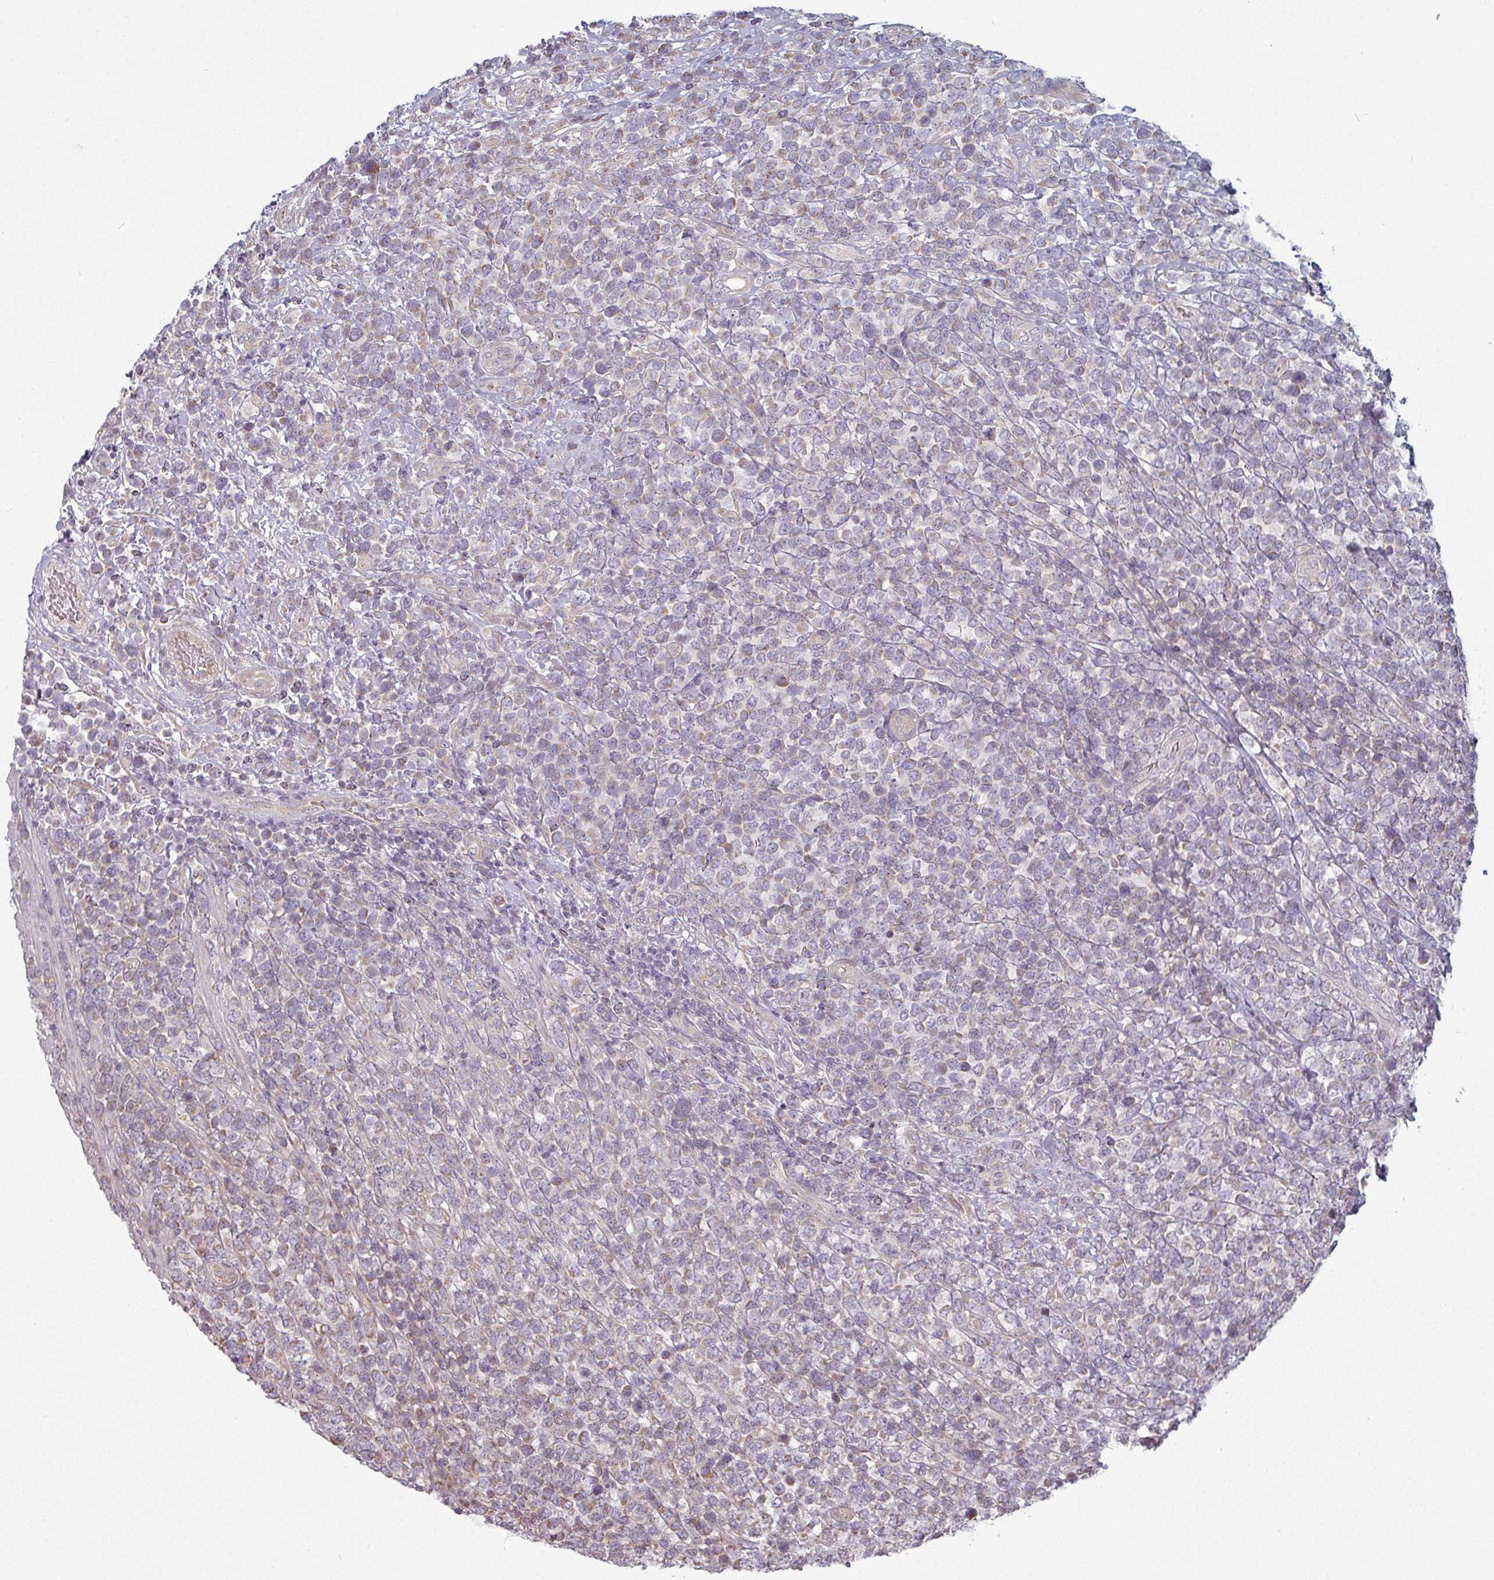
{"staining": {"intensity": "negative", "quantity": "none", "location": "none"}, "tissue": "lymphoma", "cell_type": "Tumor cells", "image_type": "cancer", "snomed": [{"axis": "morphology", "description": "Malignant lymphoma, non-Hodgkin's type, High grade"}, {"axis": "topography", "description": "Soft tissue"}], "caption": "The photomicrograph exhibits no staining of tumor cells in high-grade malignant lymphoma, non-Hodgkin's type. (DAB immunohistochemistry (IHC) visualized using brightfield microscopy, high magnification).", "gene": "PLEKHJ1", "patient": {"sex": "female", "age": 56}}